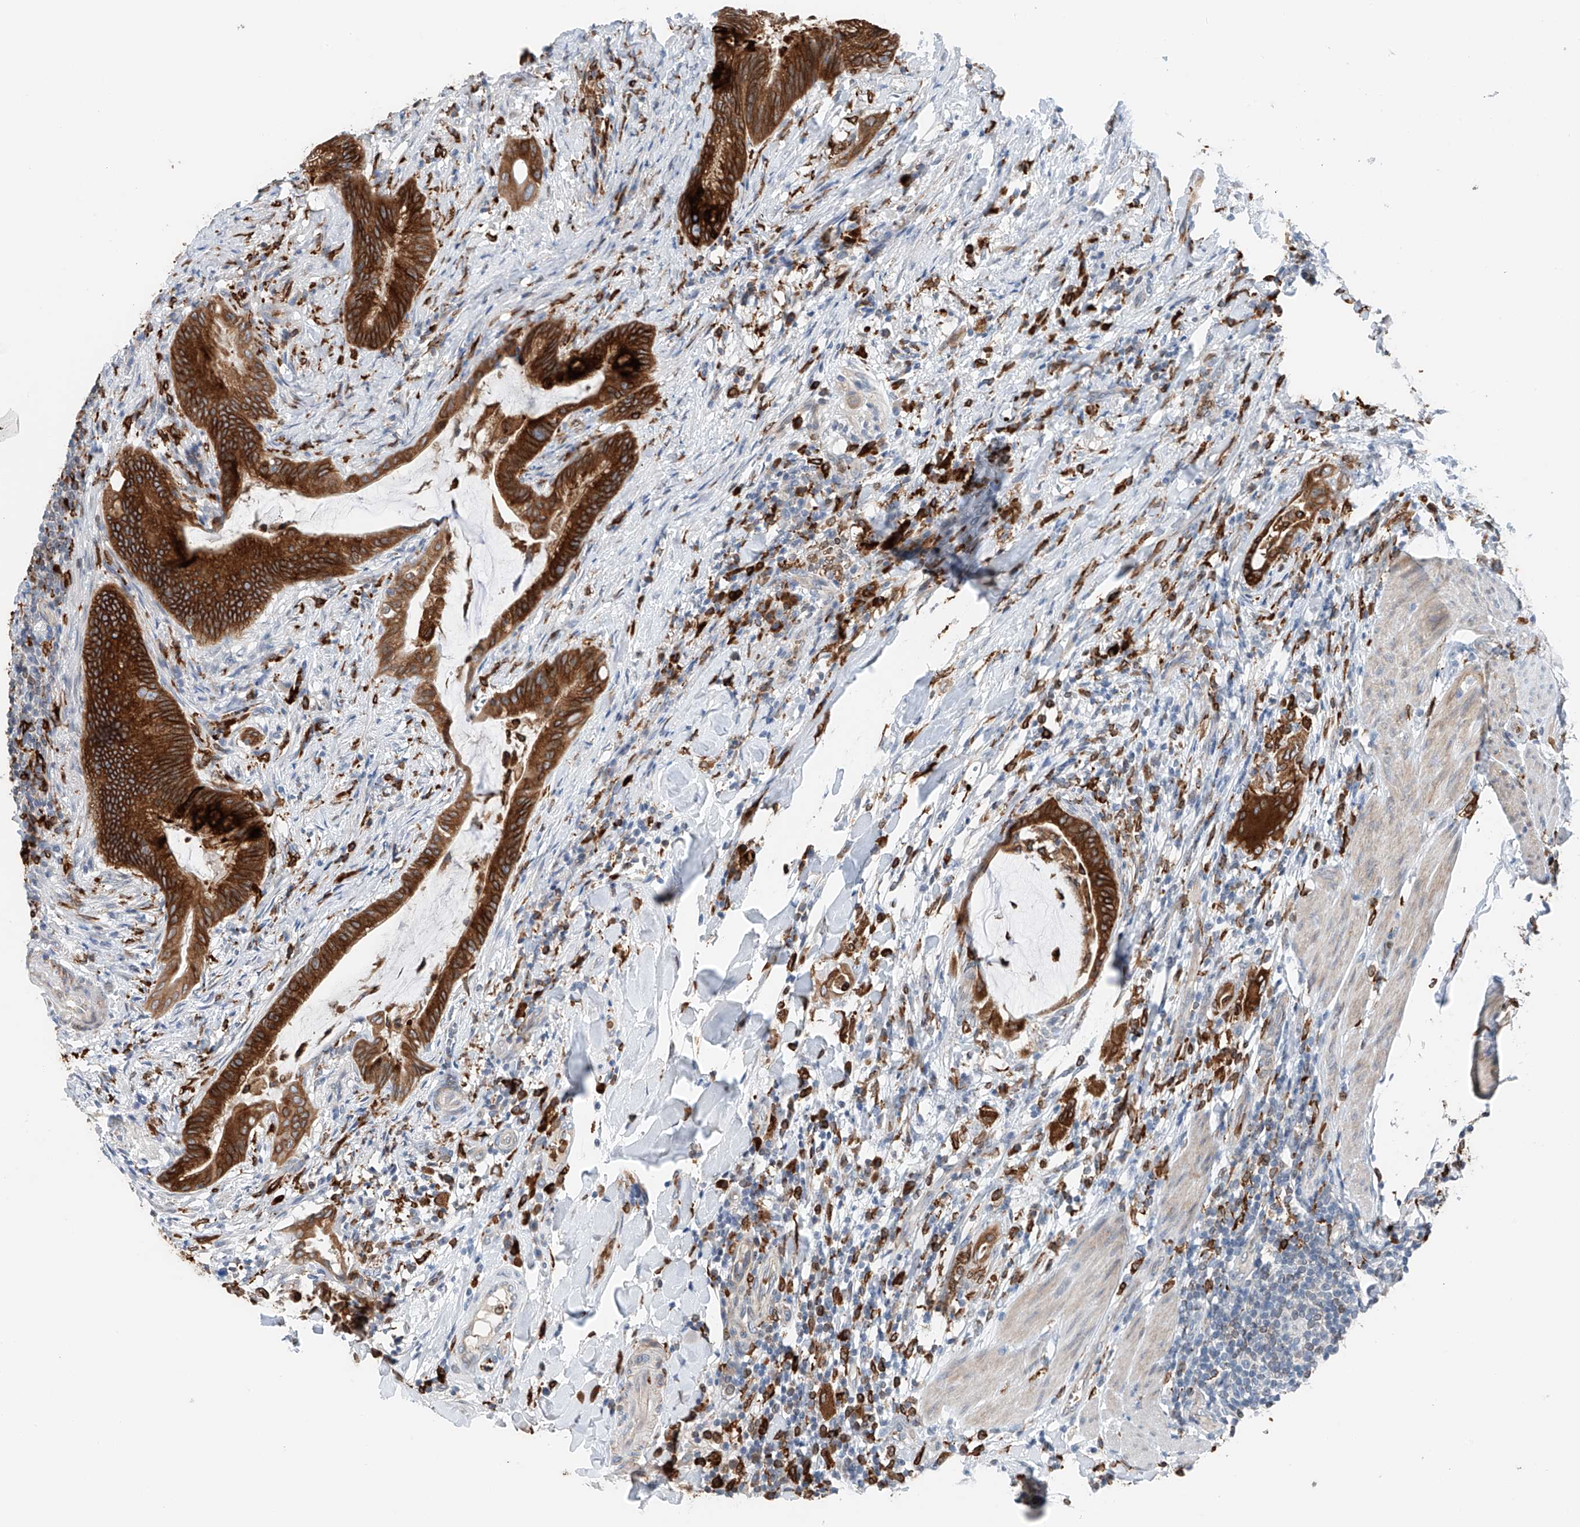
{"staining": {"intensity": "strong", "quantity": ">75%", "location": "cytoplasmic/membranous"}, "tissue": "colorectal cancer", "cell_type": "Tumor cells", "image_type": "cancer", "snomed": [{"axis": "morphology", "description": "Adenocarcinoma, NOS"}, {"axis": "topography", "description": "Colon"}], "caption": "This image demonstrates IHC staining of human colorectal cancer (adenocarcinoma), with high strong cytoplasmic/membranous positivity in about >75% of tumor cells.", "gene": "TBXAS1", "patient": {"sex": "female", "age": 66}}